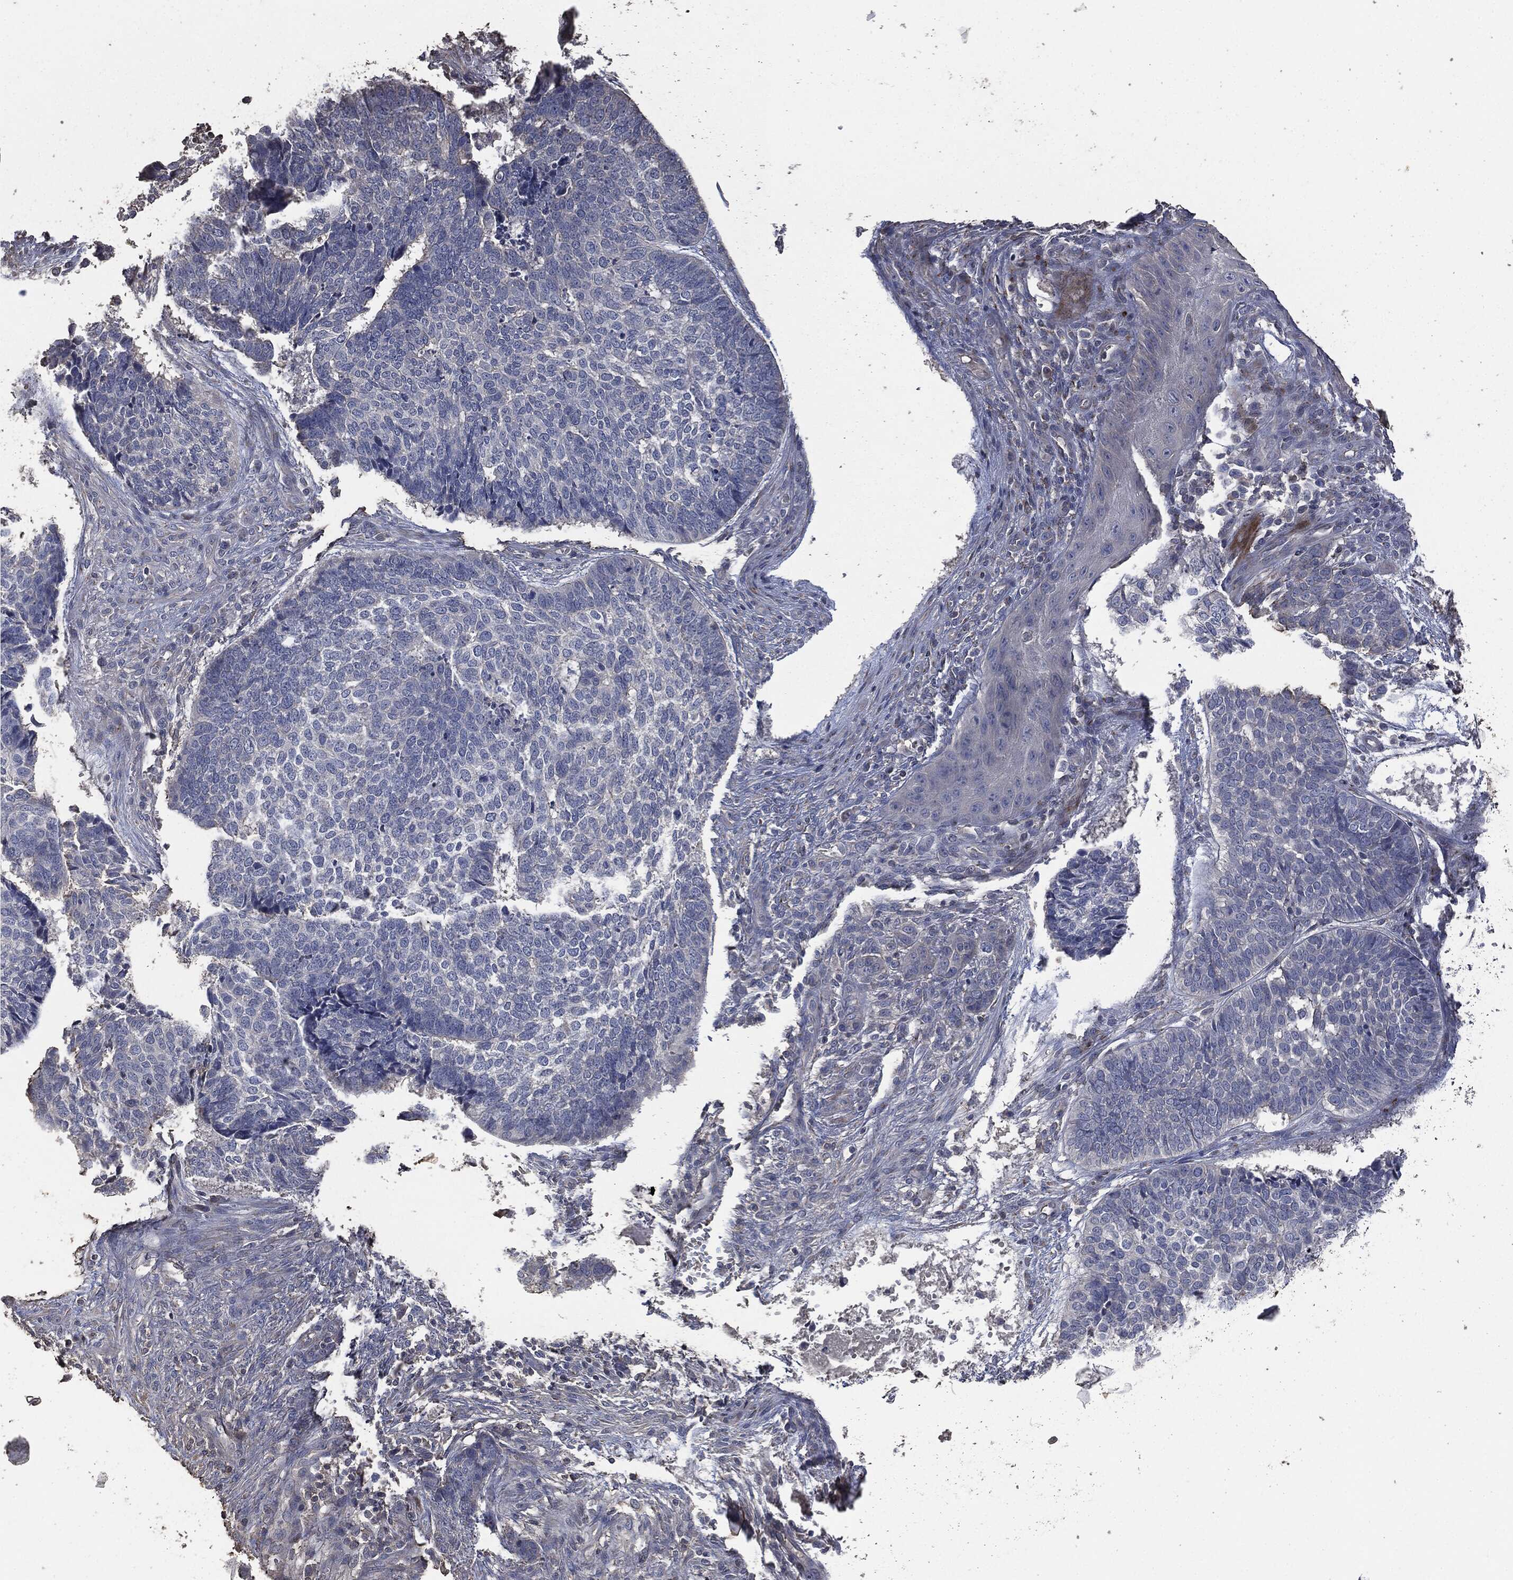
{"staining": {"intensity": "negative", "quantity": "none", "location": "none"}, "tissue": "skin cancer", "cell_type": "Tumor cells", "image_type": "cancer", "snomed": [{"axis": "morphology", "description": "Basal cell carcinoma"}, {"axis": "topography", "description": "Skin"}], "caption": "Immunohistochemistry (IHC) histopathology image of skin cancer stained for a protein (brown), which displays no expression in tumor cells. (Brightfield microscopy of DAB IHC at high magnification).", "gene": "MSLN", "patient": {"sex": "male", "age": 86}}